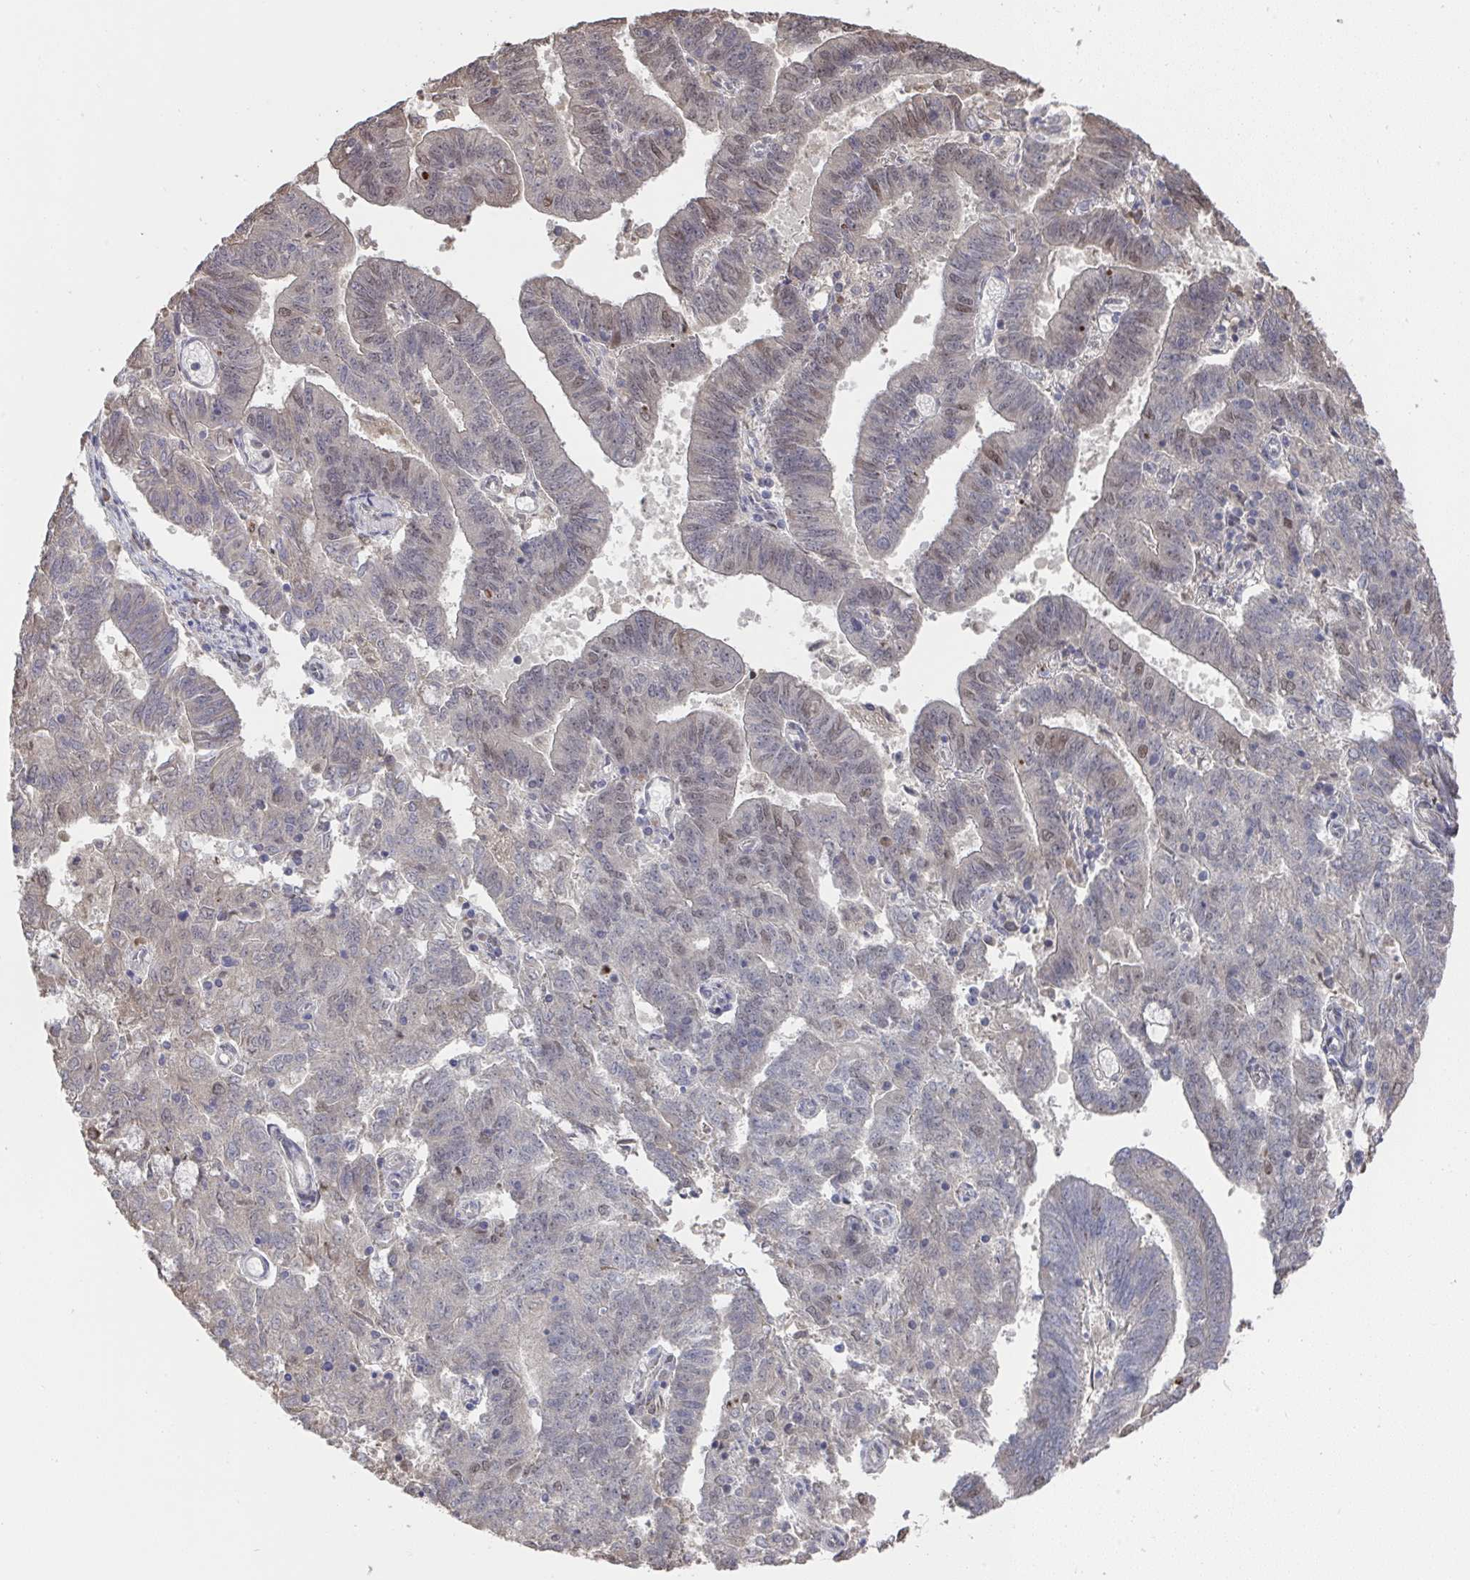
{"staining": {"intensity": "moderate", "quantity": "<25%", "location": "nuclear"}, "tissue": "endometrial cancer", "cell_type": "Tumor cells", "image_type": "cancer", "snomed": [{"axis": "morphology", "description": "Adenocarcinoma, NOS"}, {"axis": "topography", "description": "Endometrium"}], "caption": "The immunohistochemical stain labels moderate nuclear positivity in tumor cells of endometrial cancer tissue. The protein is shown in brown color, while the nuclei are stained blue.", "gene": "JMJD1C", "patient": {"sex": "female", "age": 82}}